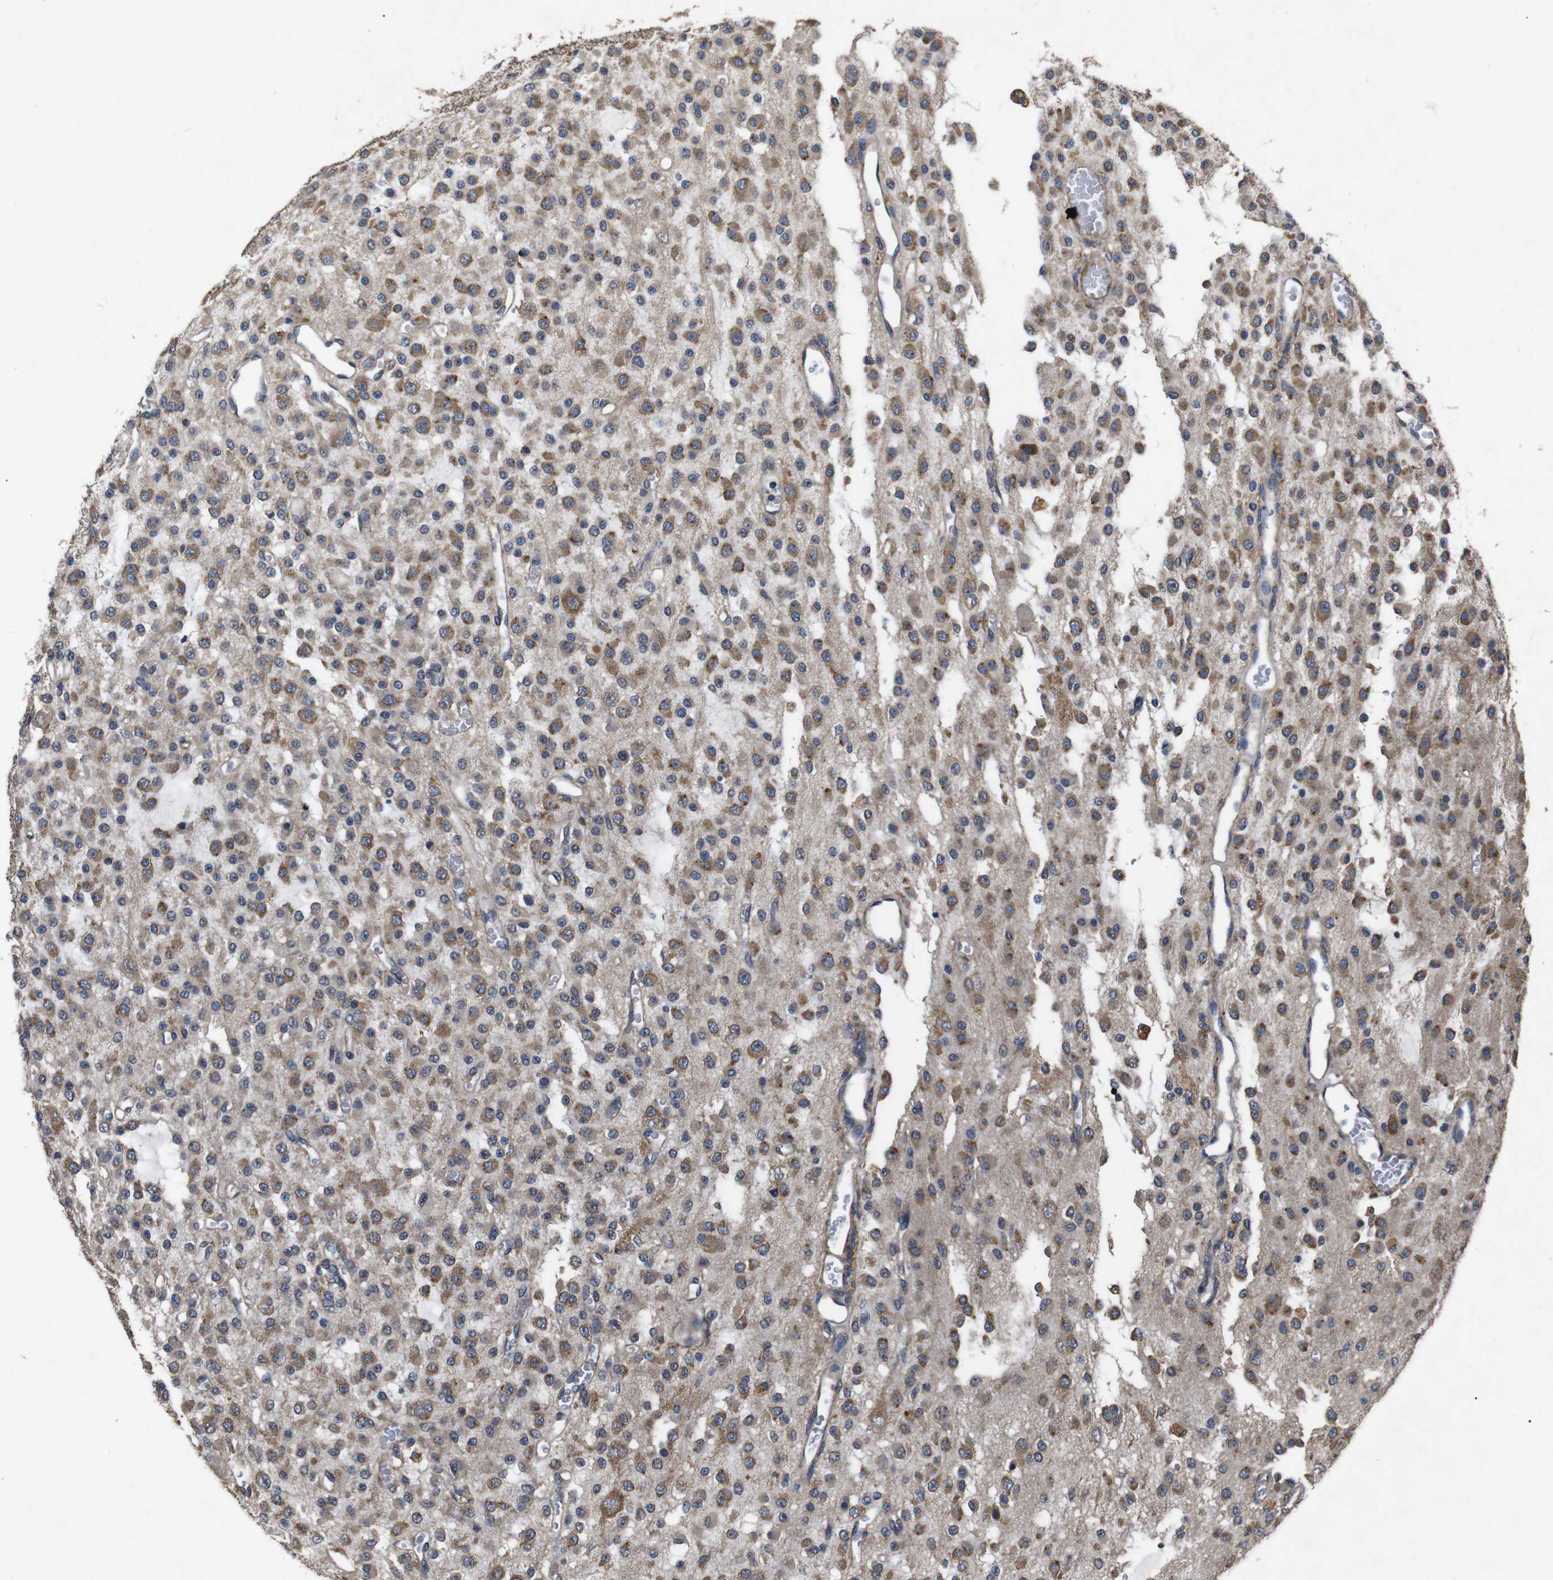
{"staining": {"intensity": "moderate", "quantity": "25%-75%", "location": "cytoplasmic/membranous"}, "tissue": "glioma", "cell_type": "Tumor cells", "image_type": "cancer", "snomed": [{"axis": "morphology", "description": "Glioma, malignant, Low grade"}, {"axis": "topography", "description": "Brain"}], "caption": "Protein staining of glioma tissue displays moderate cytoplasmic/membranous expression in about 25%-75% of tumor cells.", "gene": "BNIP3", "patient": {"sex": "male", "age": 38}}